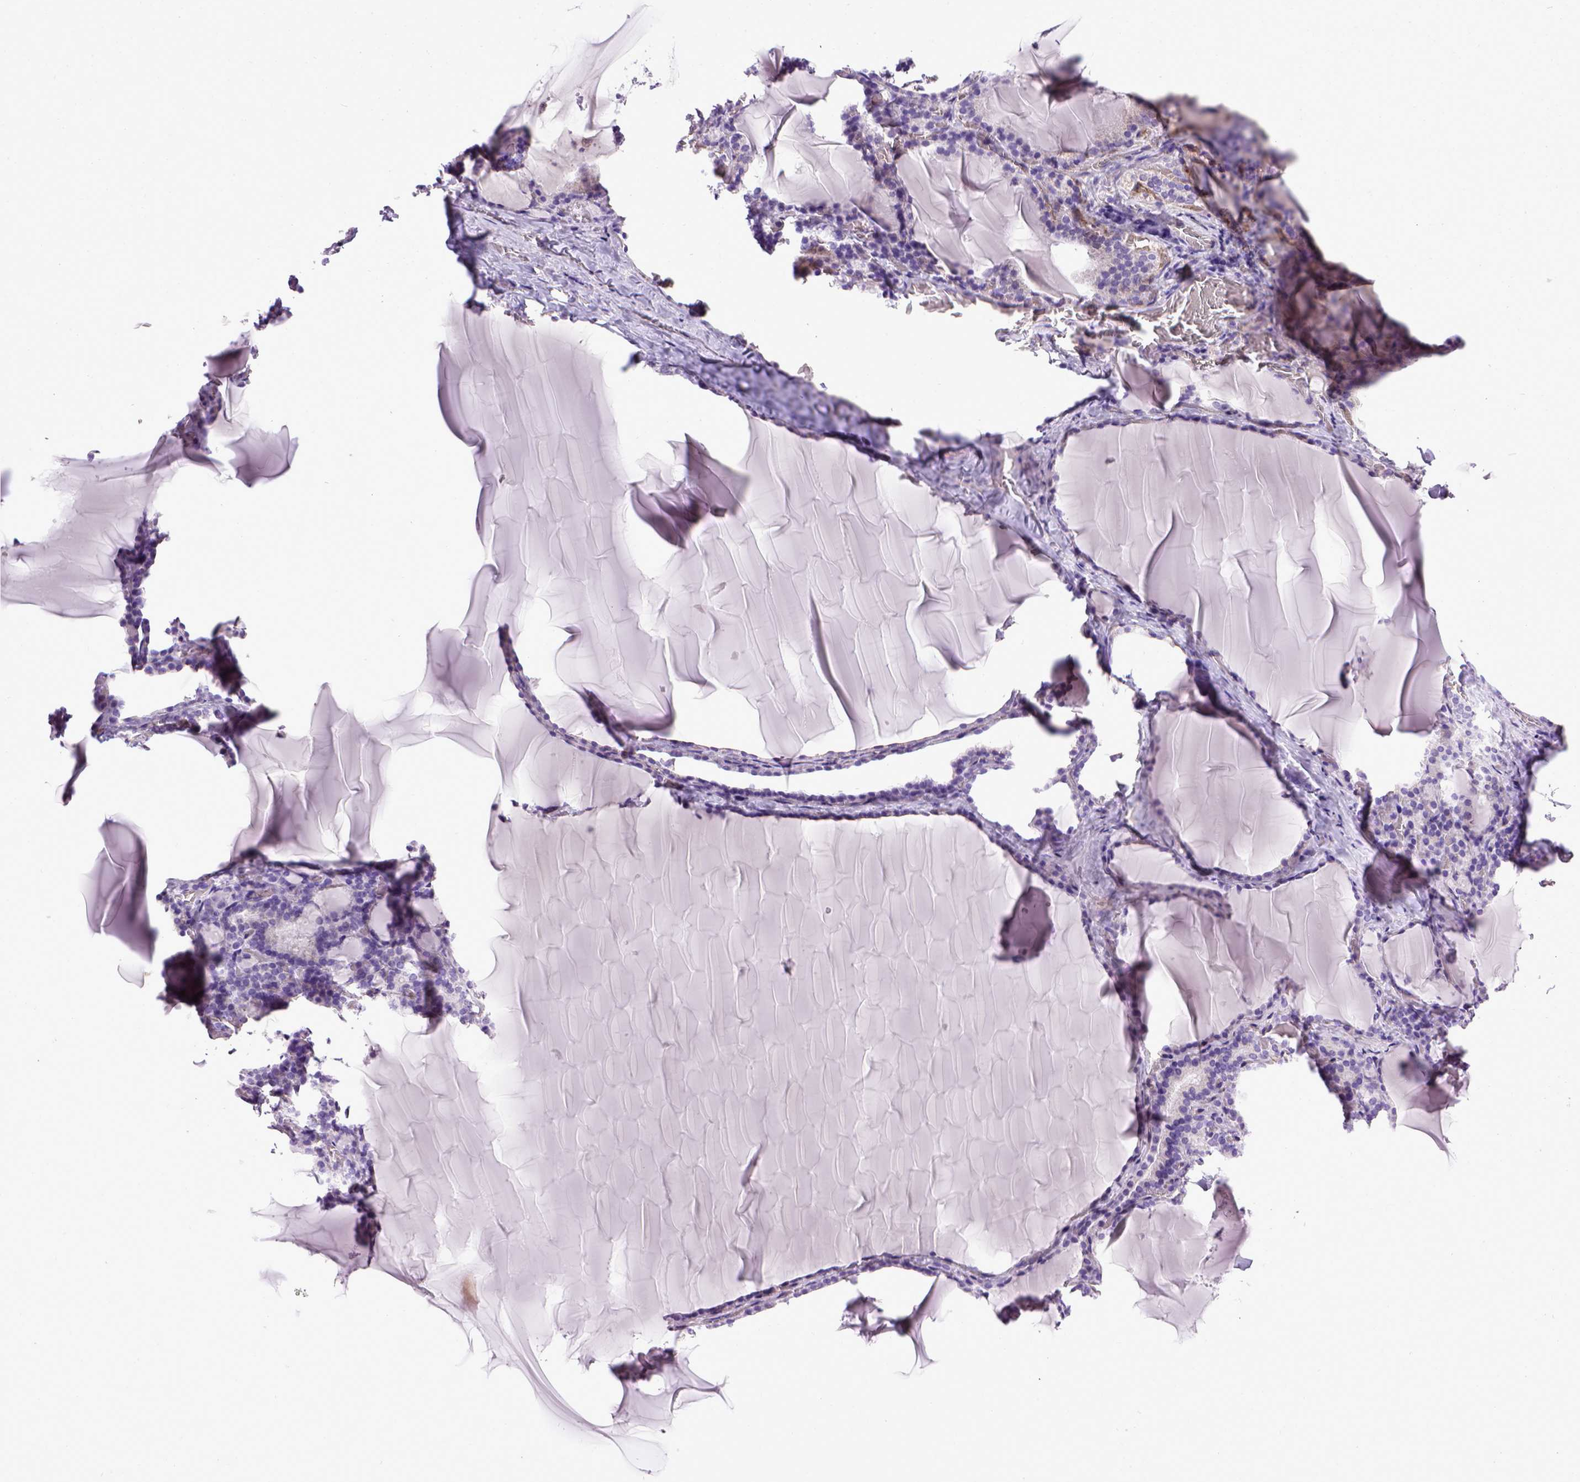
{"staining": {"intensity": "negative", "quantity": "none", "location": "none"}, "tissue": "thyroid gland", "cell_type": "Glandular cells", "image_type": "normal", "snomed": [{"axis": "morphology", "description": "Normal tissue, NOS"}, {"axis": "morphology", "description": "Hyperplasia, NOS"}, {"axis": "topography", "description": "Thyroid gland"}], "caption": "Immunohistochemical staining of normal thyroid gland demonstrates no significant positivity in glandular cells. (IHC, brightfield microscopy, high magnification).", "gene": "ENG", "patient": {"sex": "female", "age": 27}}